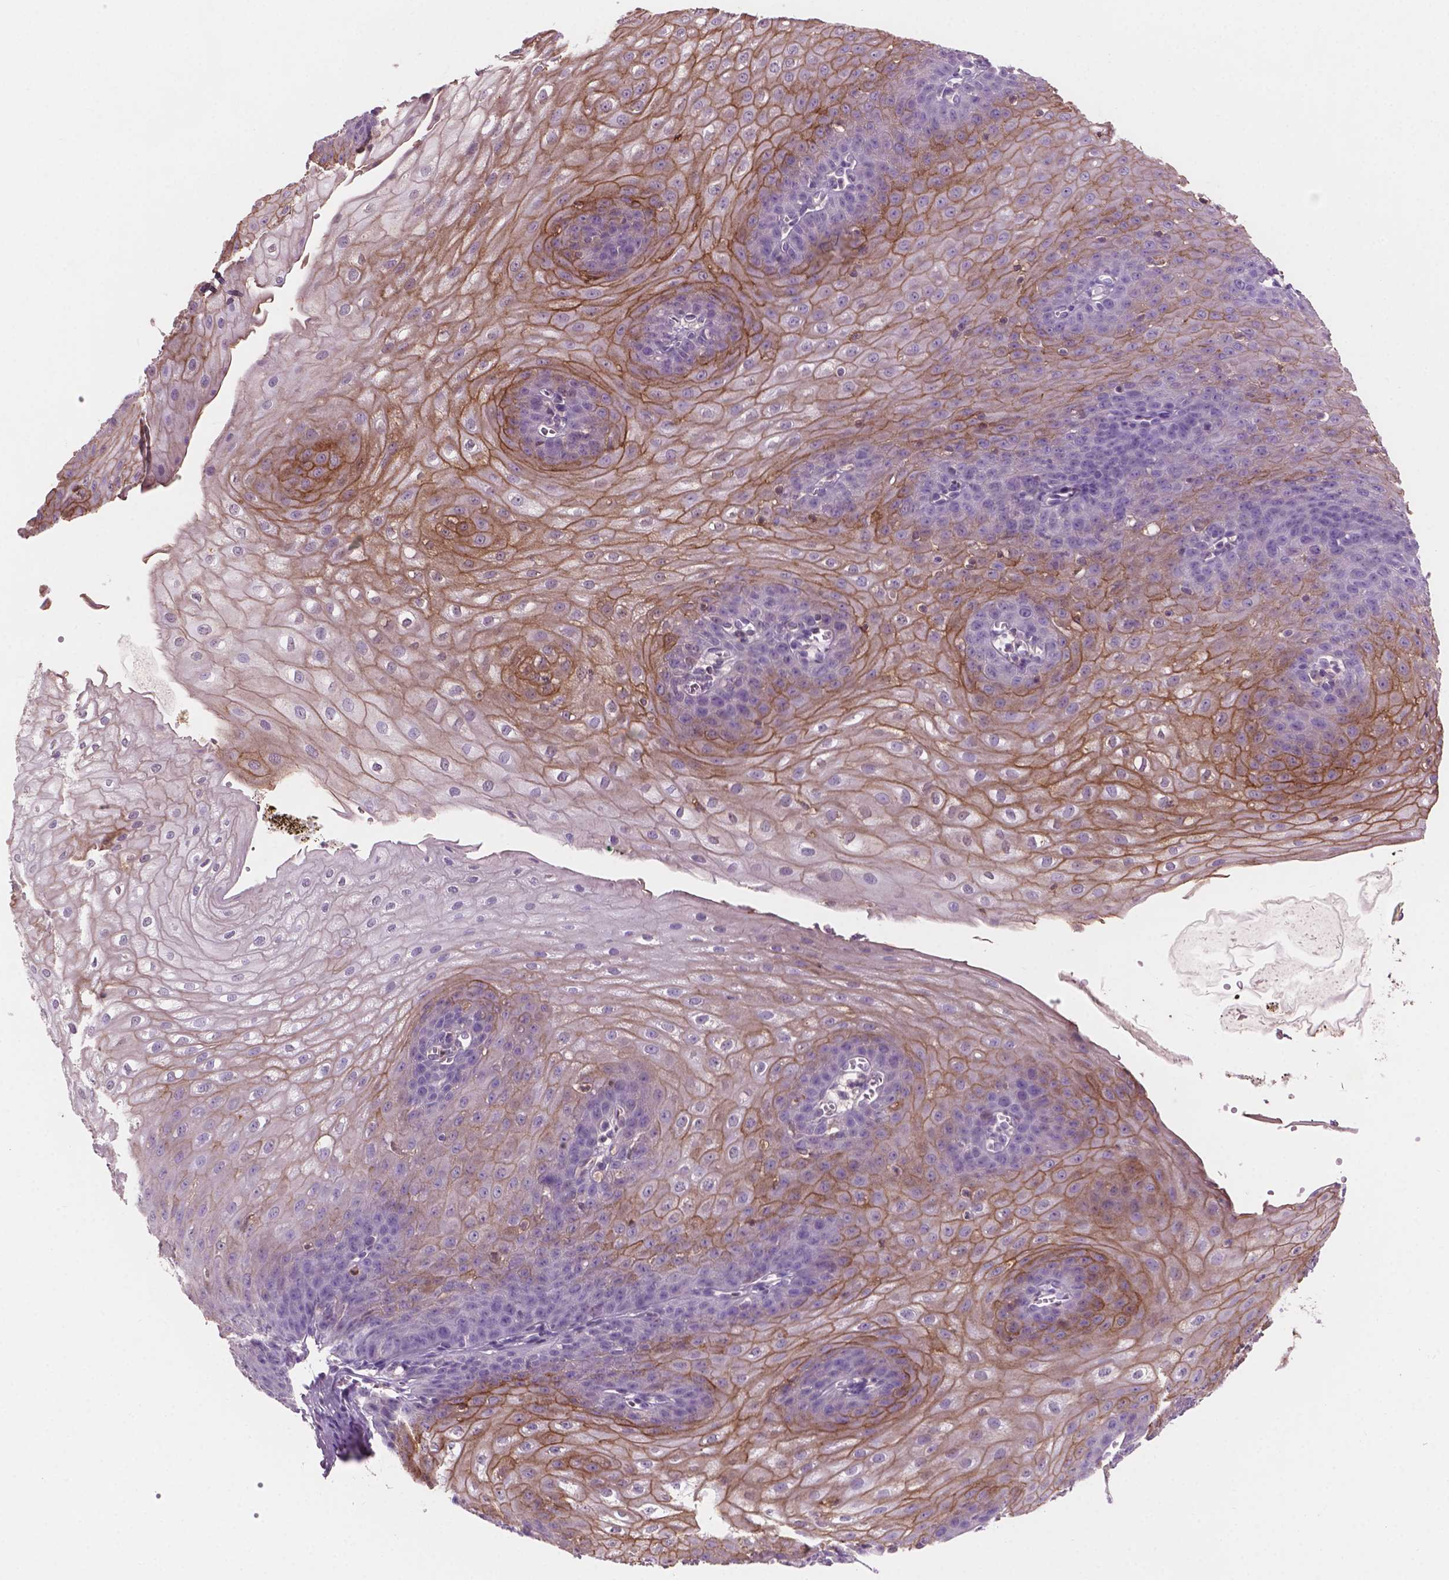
{"staining": {"intensity": "strong", "quantity": "<25%", "location": "cytoplasmic/membranous"}, "tissue": "esophagus", "cell_type": "Squamous epithelial cells", "image_type": "normal", "snomed": [{"axis": "morphology", "description": "Normal tissue, NOS"}, {"axis": "topography", "description": "Esophagus"}], "caption": "Esophagus stained with immunohistochemistry shows strong cytoplasmic/membranous expression in about <25% of squamous epithelial cells.", "gene": "SBSN", "patient": {"sex": "male", "age": 71}}